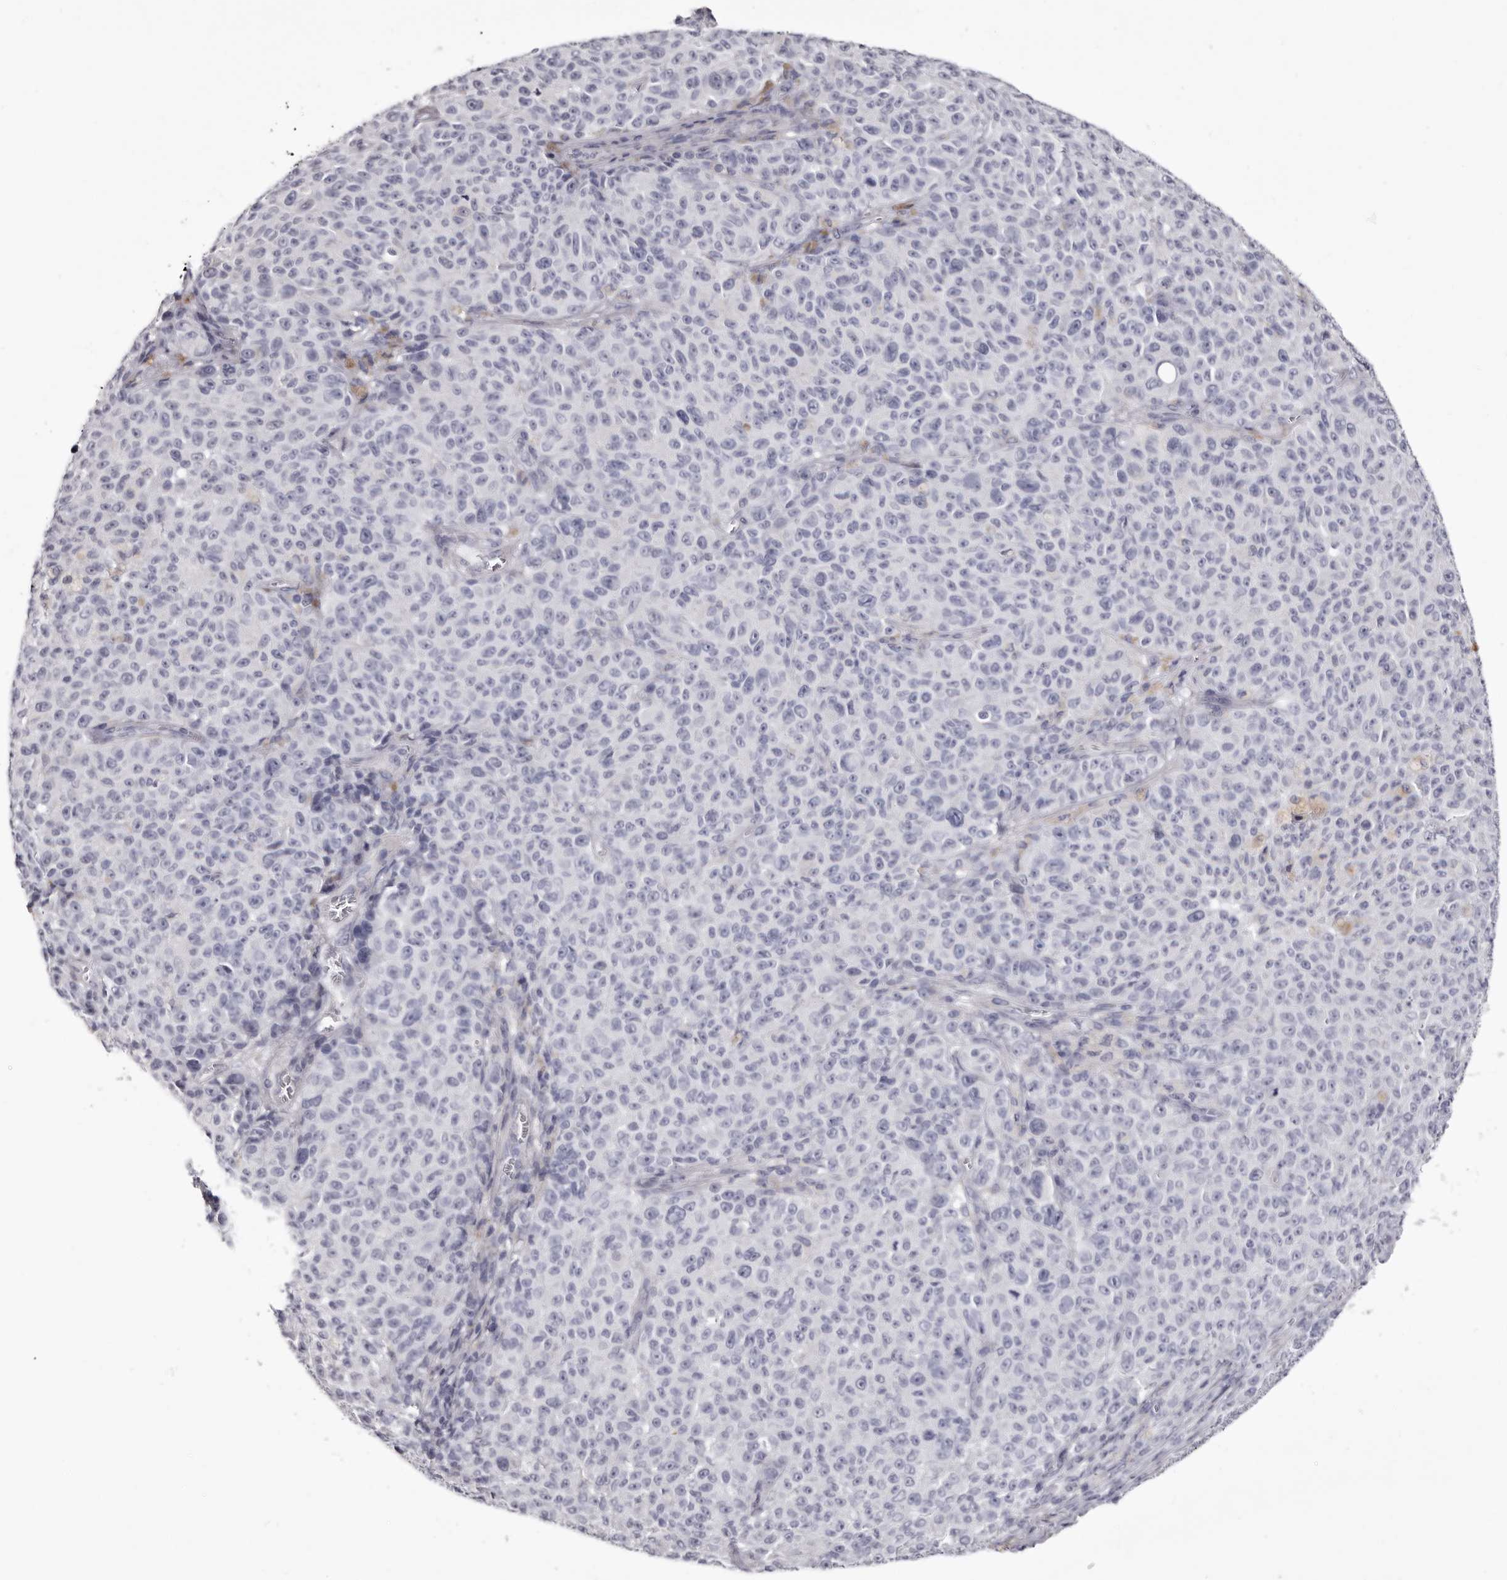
{"staining": {"intensity": "negative", "quantity": "none", "location": "none"}, "tissue": "melanoma", "cell_type": "Tumor cells", "image_type": "cancer", "snomed": [{"axis": "morphology", "description": "Malignant melanoma, NOS"}, {"axis": "topography", "description": "Skin"}], "caption": "Tumor cells are negative for protein expression in human melanoma.", "gene": "CA6", "patient": {"sex": "female", "age": 82}}